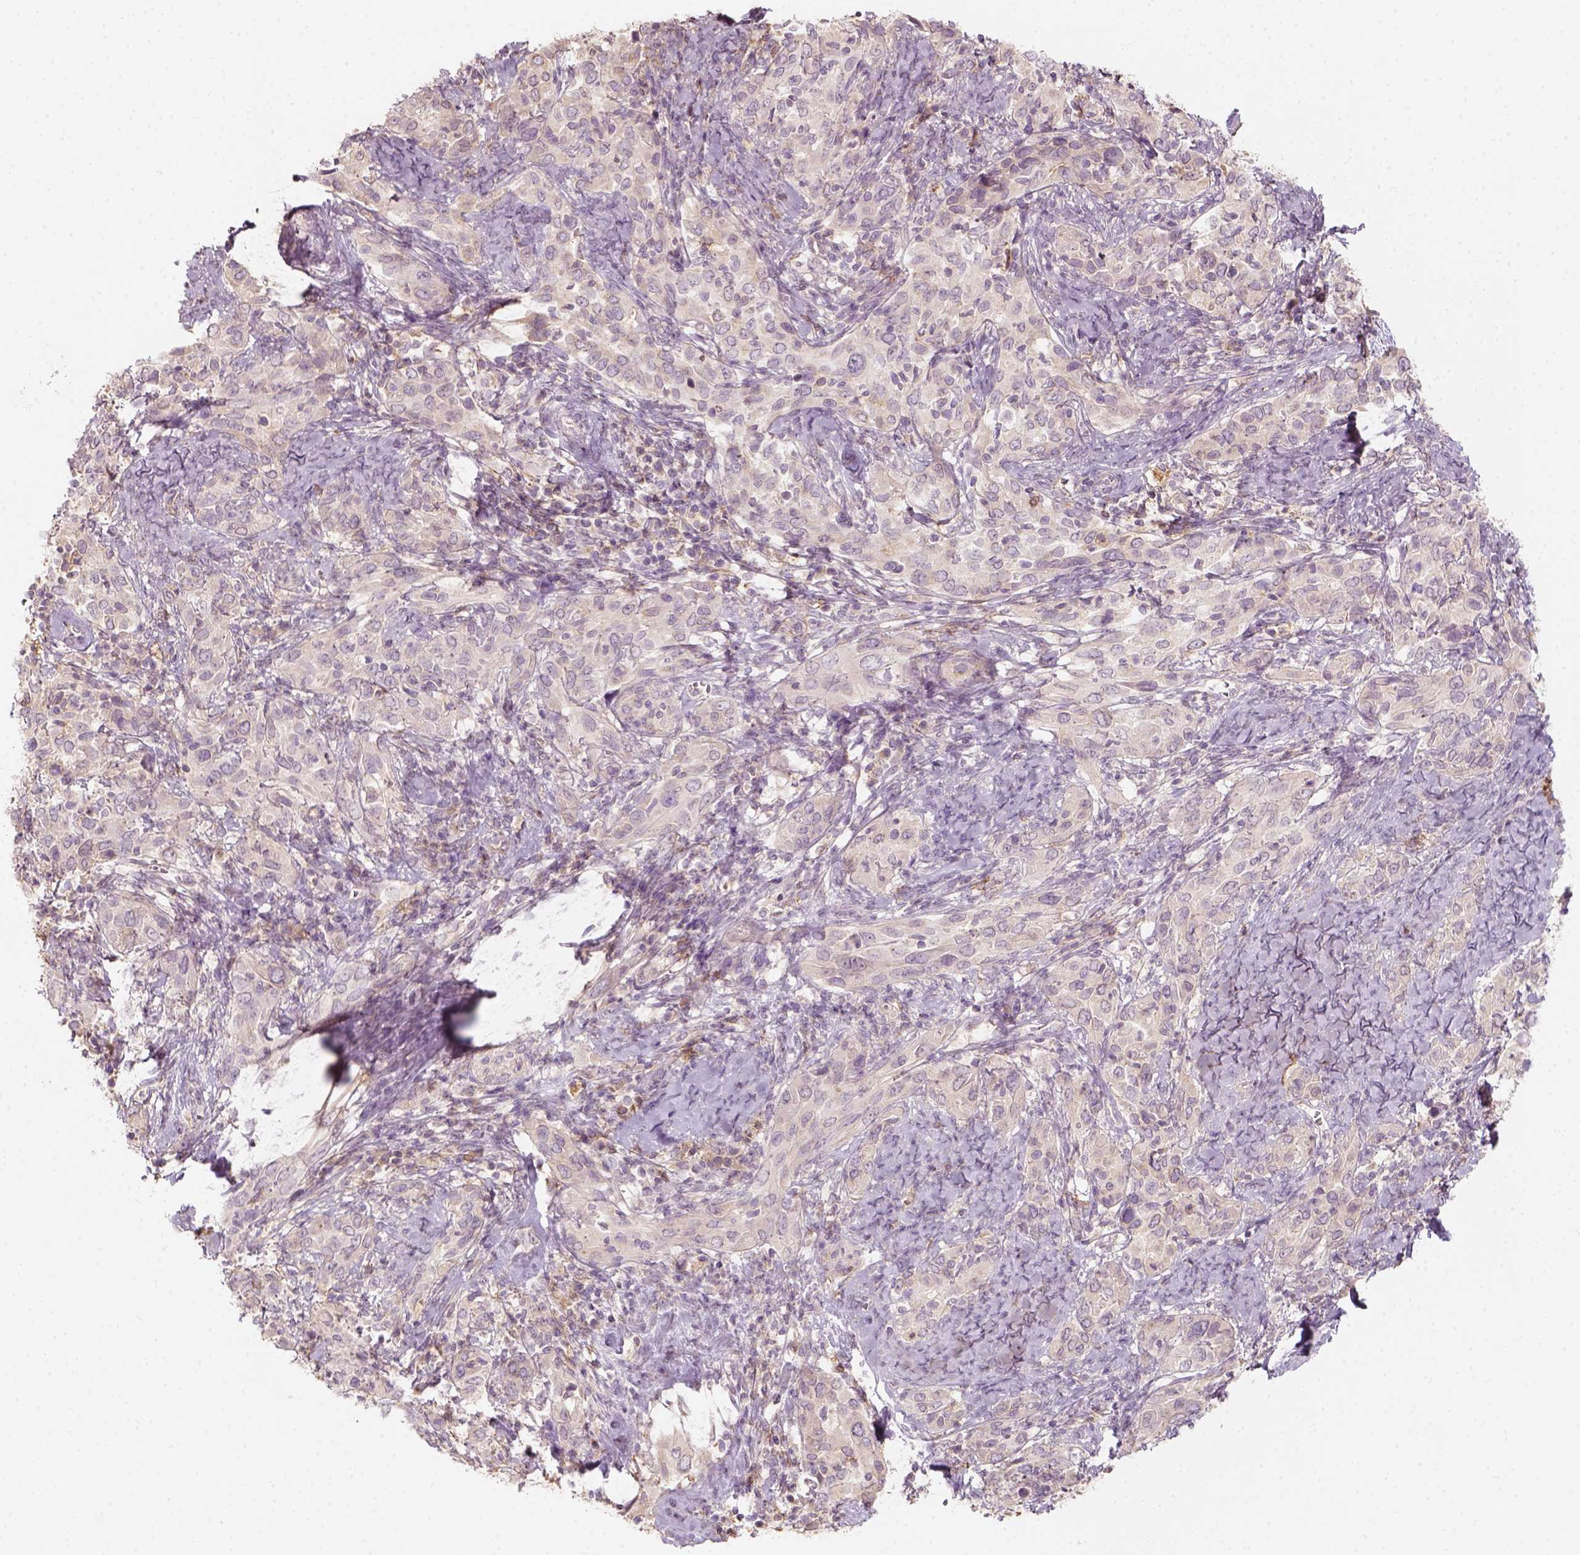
{"staining": {"intensity": "weak", "quantity": "<25%", "location": "cytoplasmic/membranous"}, "tissue": "cervical cancer", "cell_type": "Tumor cells", "image_type": "cancer", "snomed": [{"axis": "morphology", "description": "Squamous cell carcinoma, NOS"}, {"axis": "topography", "description": "Cervix"}], "caption": "DAB immunohistochemical staining of cervical squamous cell carcinoma displays no significant expression in tumor cells.", "gene": "AQP9", "patient": {"sex": "female", "age": 51}}